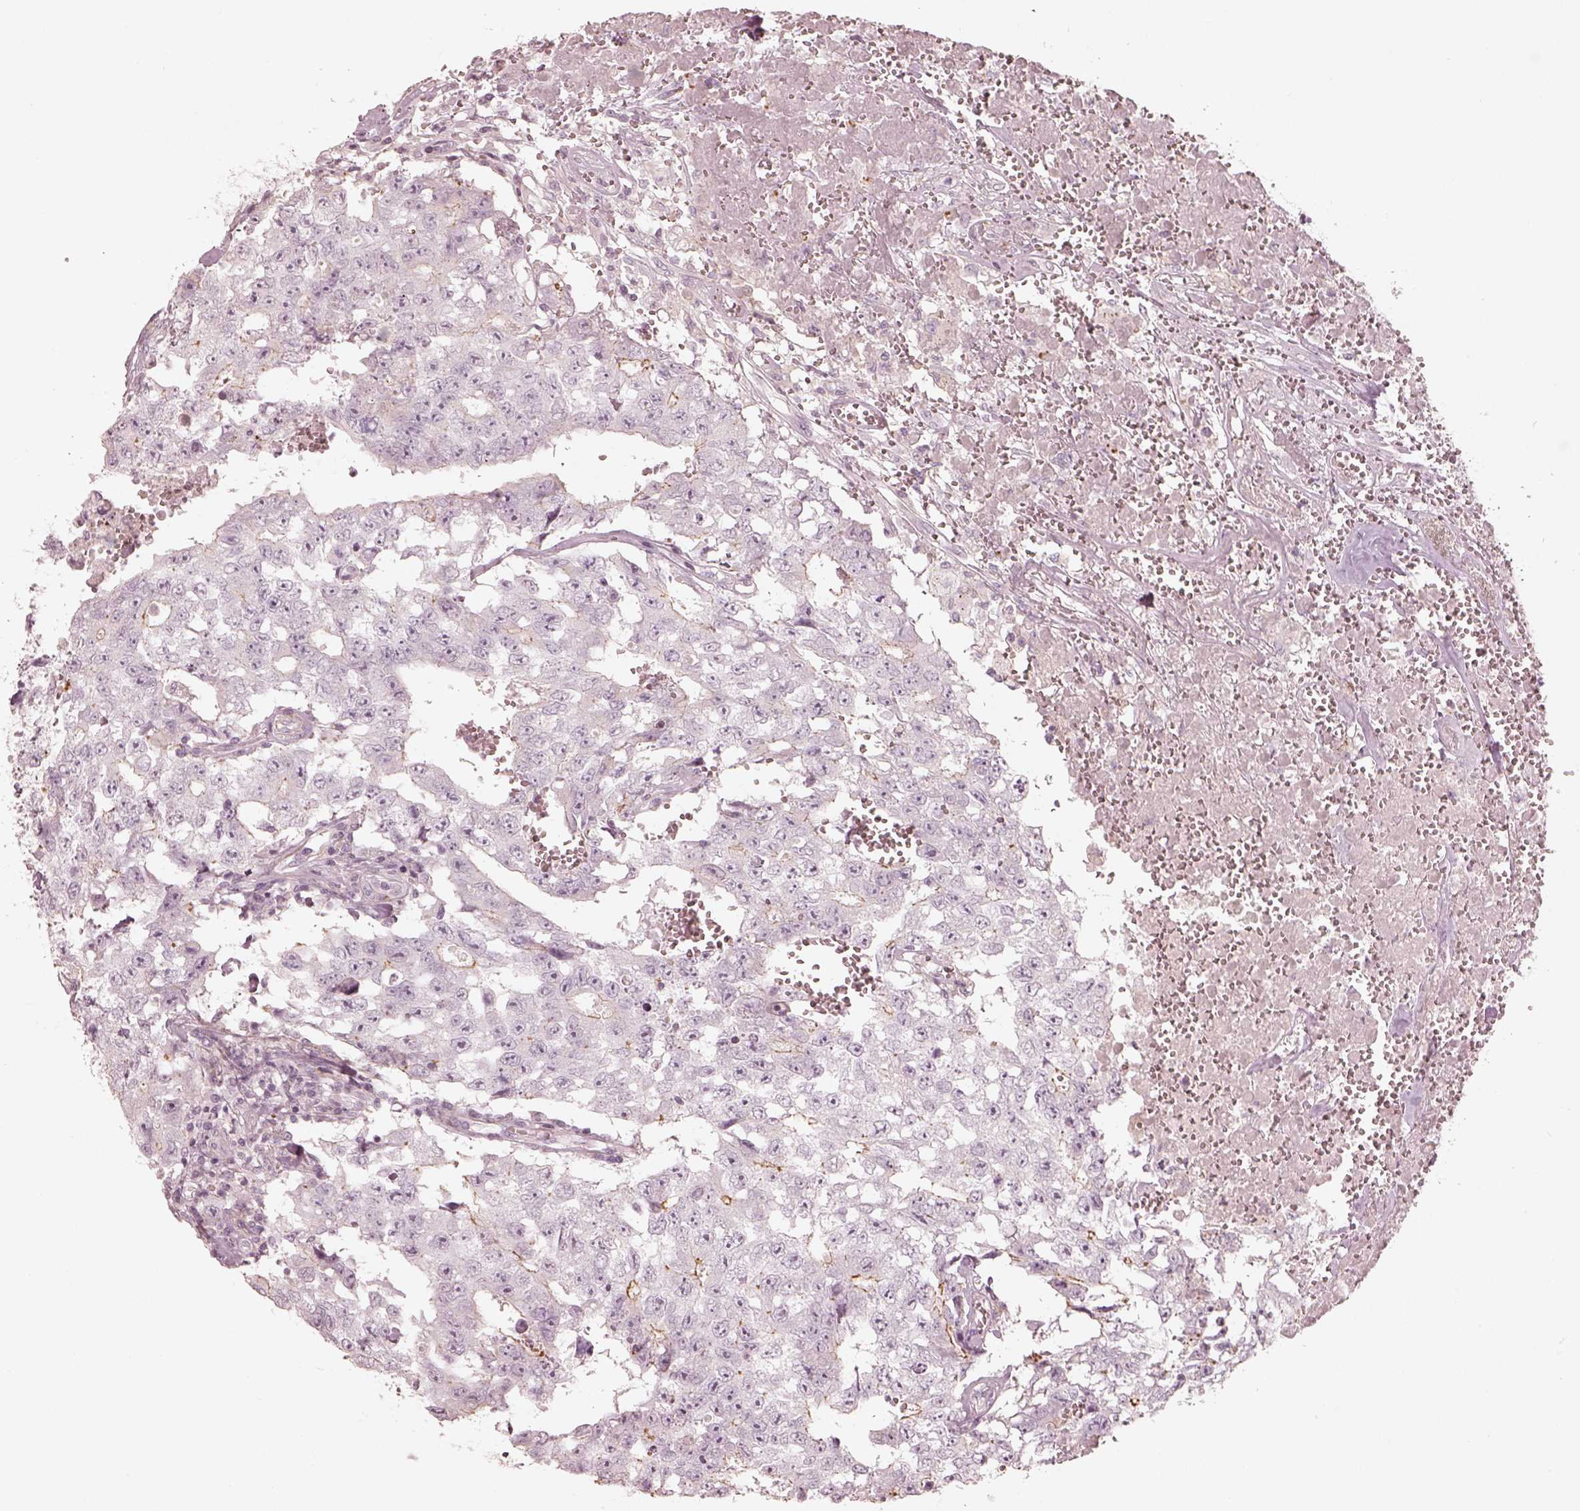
{"staining": {"intensity": "negative", "quantity": "none", "location": "none"}, "tissue": "testis cancer", "cell_type": "Tumor cells", "image_type": "cancer", "snomed": [{"axis": "morphology", "description": "Carcinoma, Embryonal, NOS"}, {"axis": "topography", "description": "Testis"}], "caption": "An IHC photomicrograph of testis embryonal carcinoma is shown. There is no staining in tumor cells of testis embryonal carcinoma. (DAB immunohistochemistry visualized using brightfield microscopy, high magnification).", "gene": "PRLHR", "patient": {"sex": "male", "age": 36}}